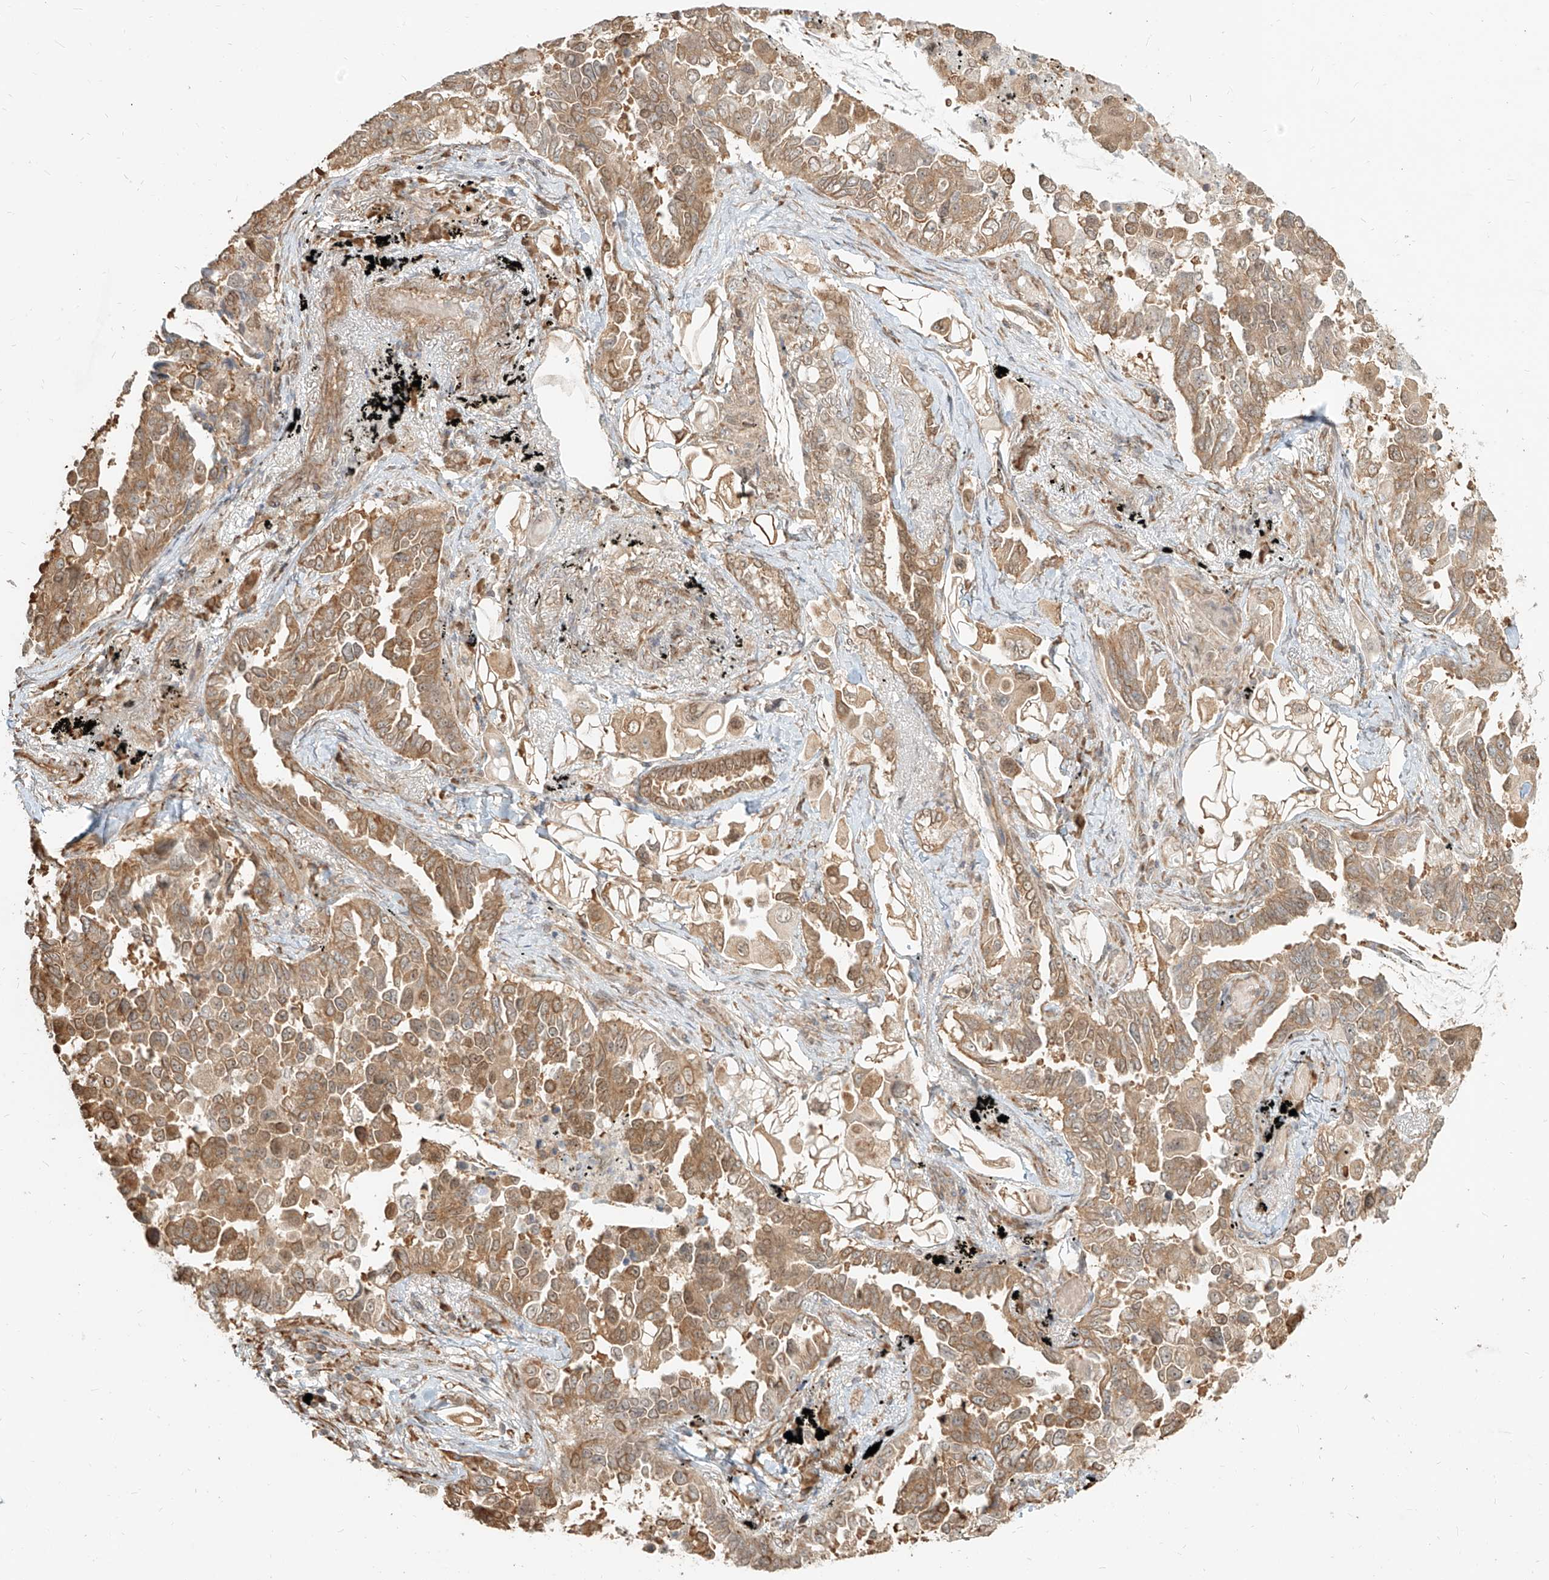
{"staining": {"intensity": "moderate", "quantity": ">75%", "location": "cytoplasmic/membranous"}, "tissue": "lung cancer", "cell_type": "Tumor cells", "image_type": "cancer", "snomed": [{"axis": "morphology", "description": "Adenocarcinoma, NOS"}, {"axis": "topography", "description": "Lung"}], "caption": "A micrograph of human lung adenocarcinoma stained for a protein exhibits moderate cytoplasmic/membranous brown staining in tumor cells.", "gene": "UBE2K", "patient": {"sex": "female", "age": 67}}